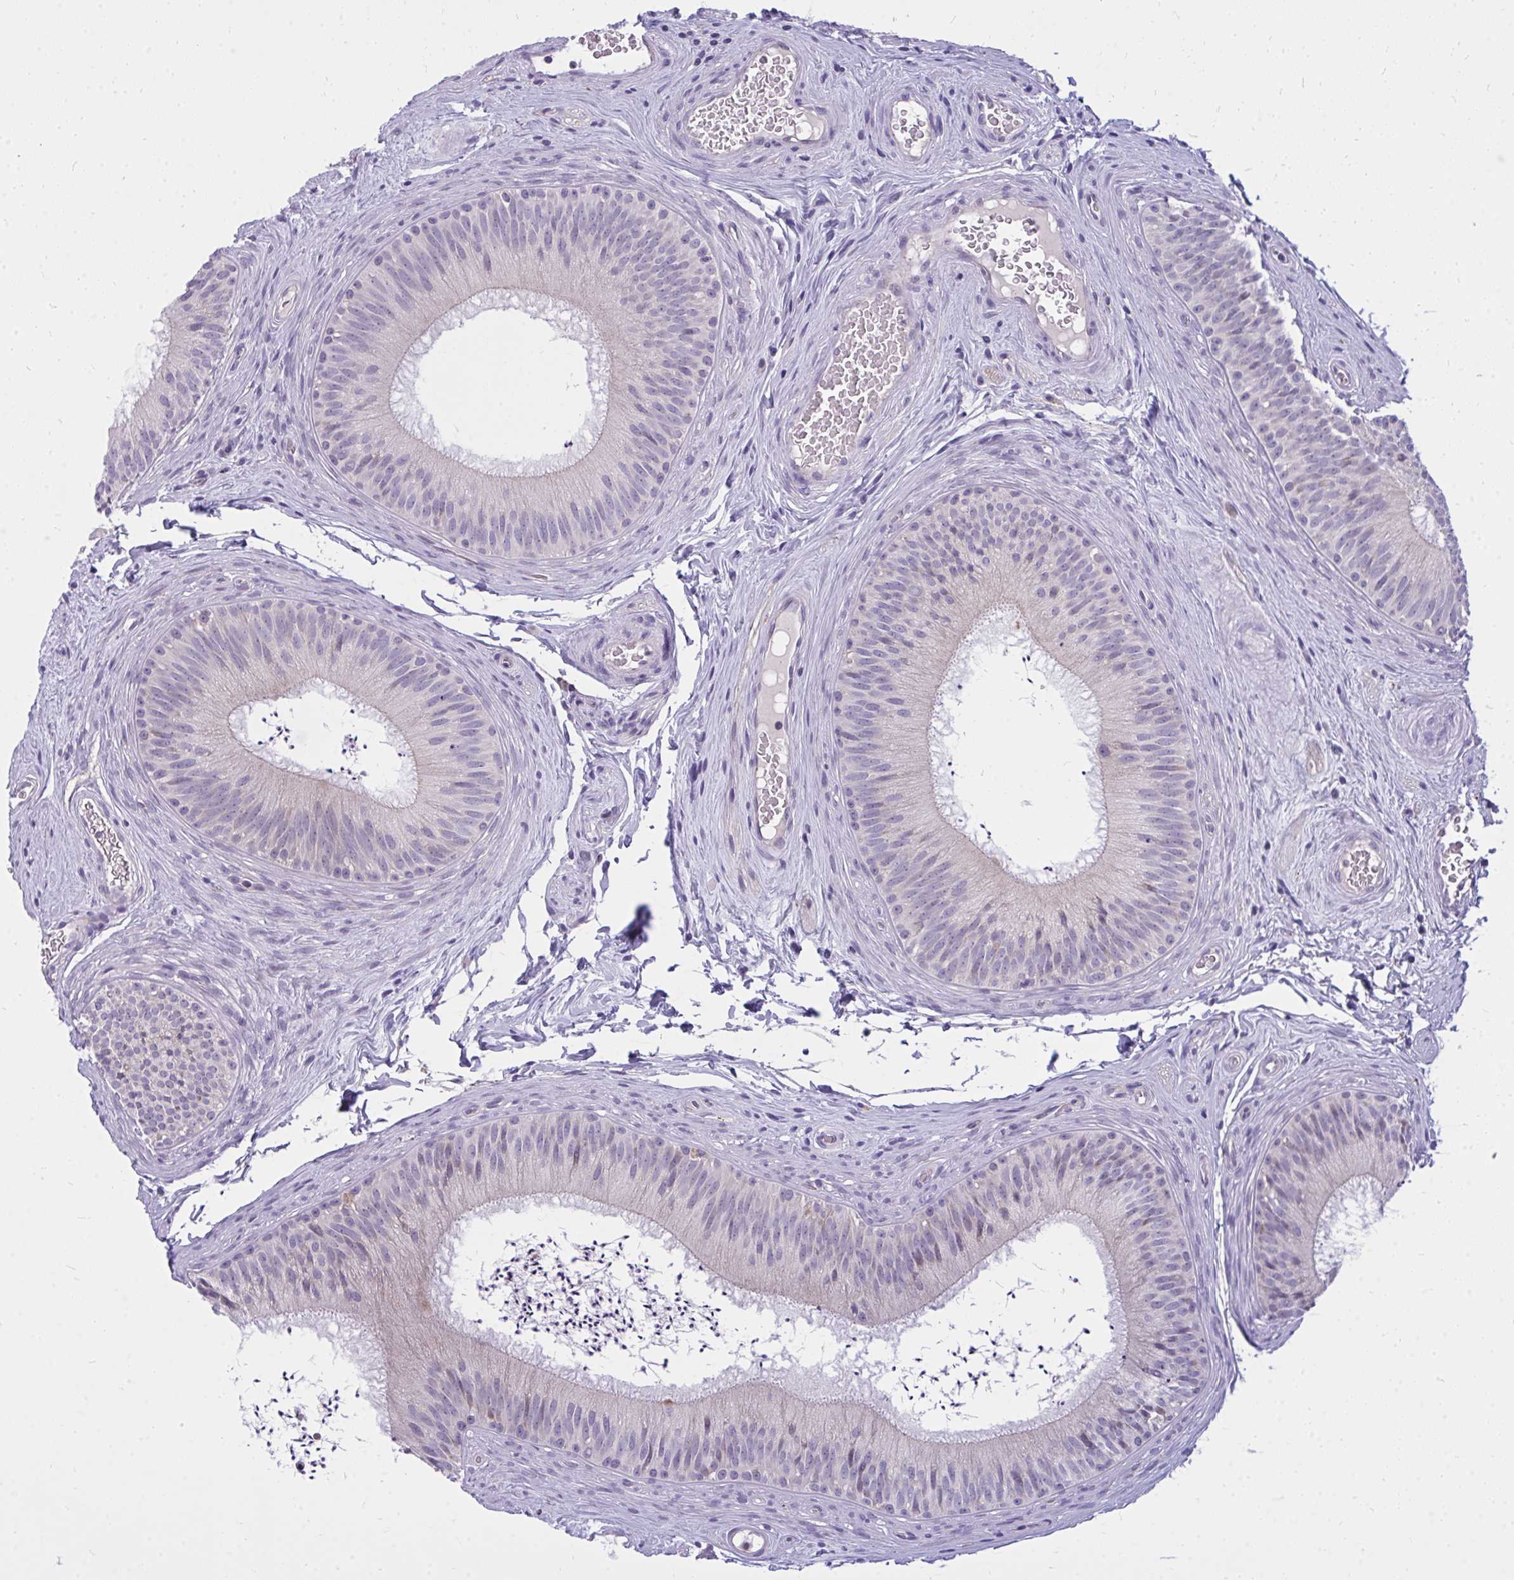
{"staining": {"intensity": "negative", "quantity": "none", "location": "none"}, "tissue": "epididymis", "cell_type": "Glandular cells", "image_type": "normal", "snomed": [{"axis": "morphology", "description": "Normal tissue, NOS"}, {"axis": "topography", "description": "Epididymis"}], "caption": "Human epididymis stained for a protein using immunohistochemistry (IHC) exhibits no positivity in glandular cells.", "gene": "ZSCAN25", "patient": {"sex": "male", "age": 24}}